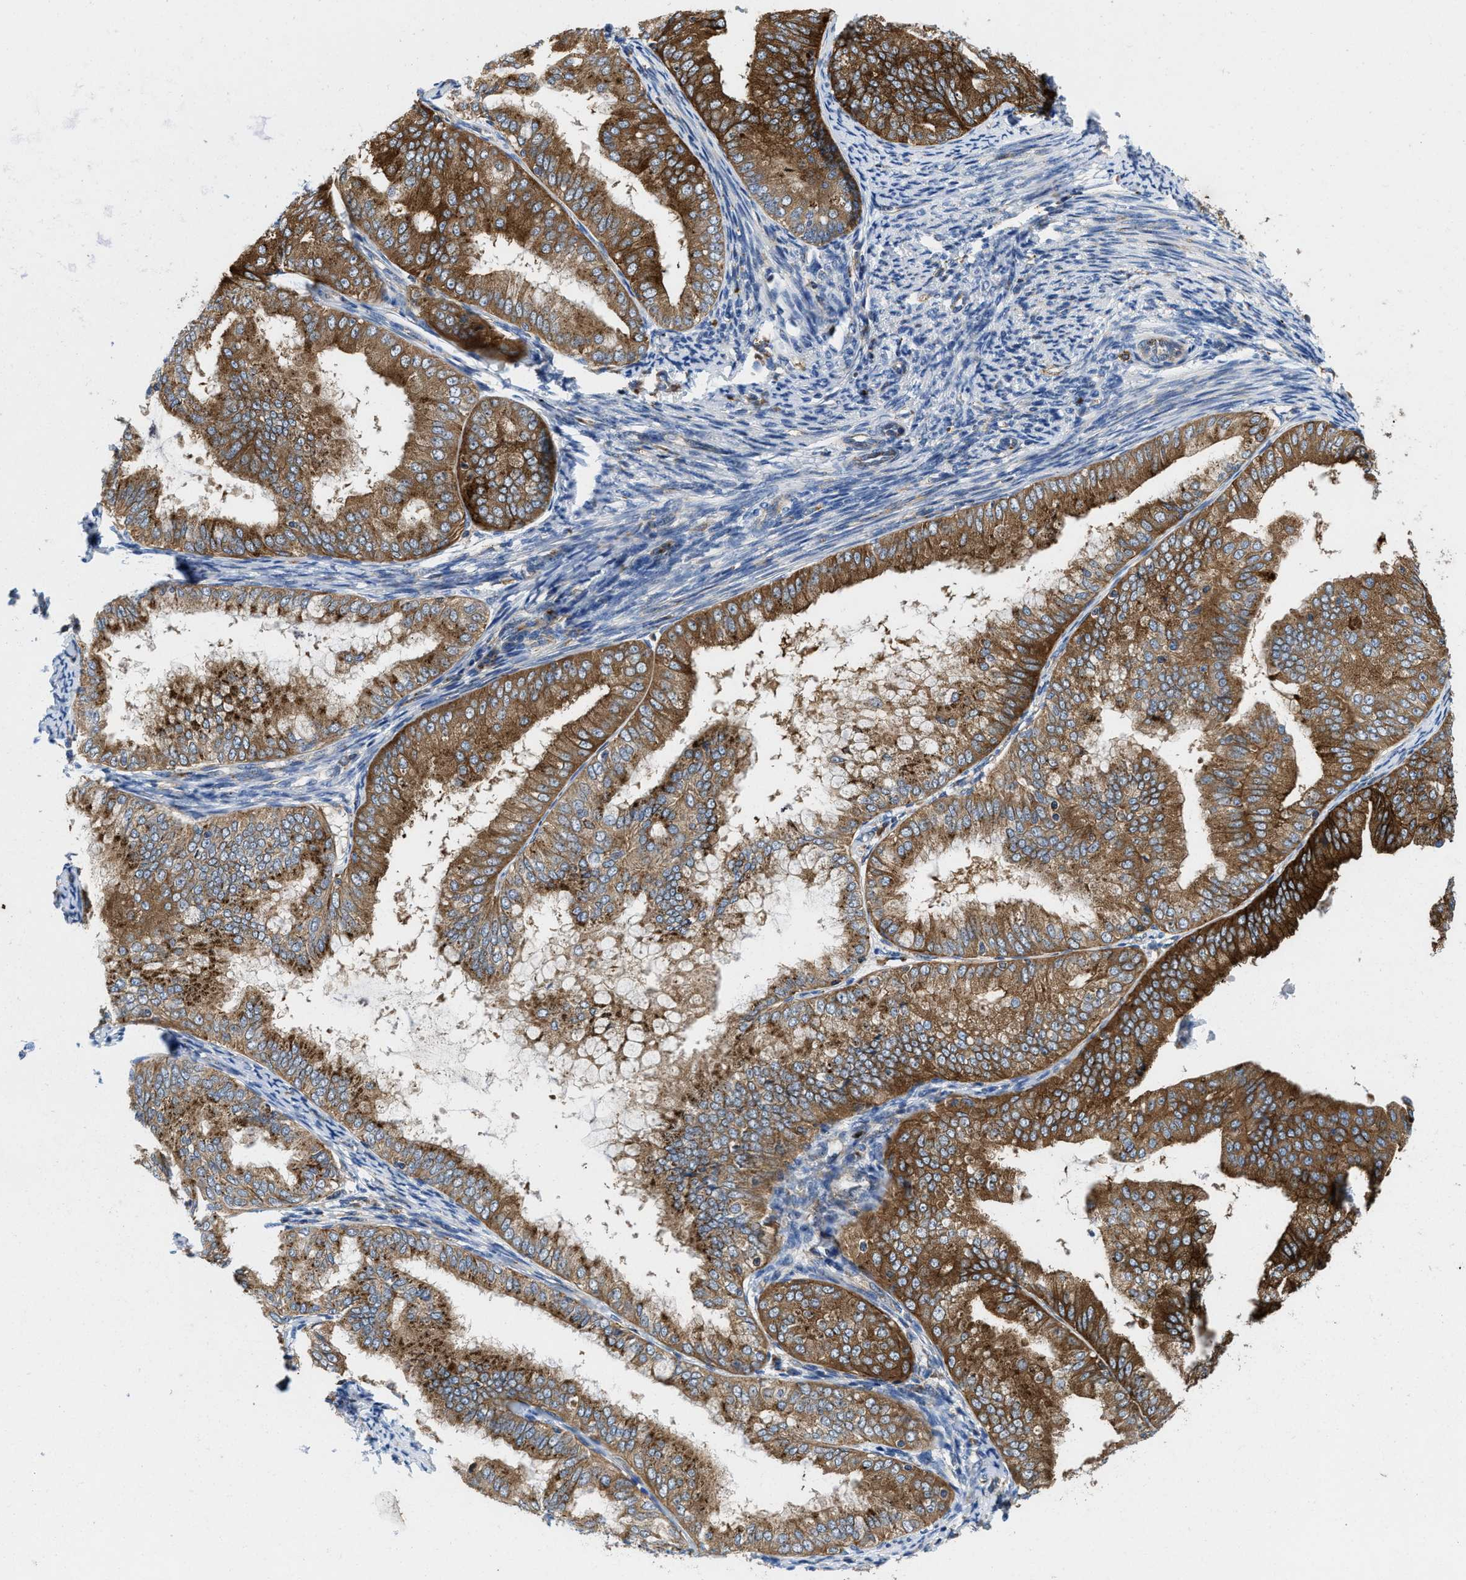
{"staining": {"intensity": "moderate", "quantity": ">75%", "location": "cytoplasmic/membranous"}, "tissue": "endometrial cancer", "cell_type": "Tumor cells", "image_type": "cancer", "snomed": [{"axis": "morphology", "description": "Adenocarcinoma, NOS"}, {"axis": "topography", "description": "Endometrium"}], "caption": "DAB (3,3'-diaminobenzidine) immunohistochemical staining of human endometrial cancer (adenocarcinoma) displays moderate cytoplasmic/membranous protein expression in approximately >75% of tumor cells. The protein of interest is stained brown, and the nuclei are stained in blue (DAB IHC with brightfield microscopy, high magnification).", "gene": "ENPP4", "patient": {"sex": "female", "age": 63}}